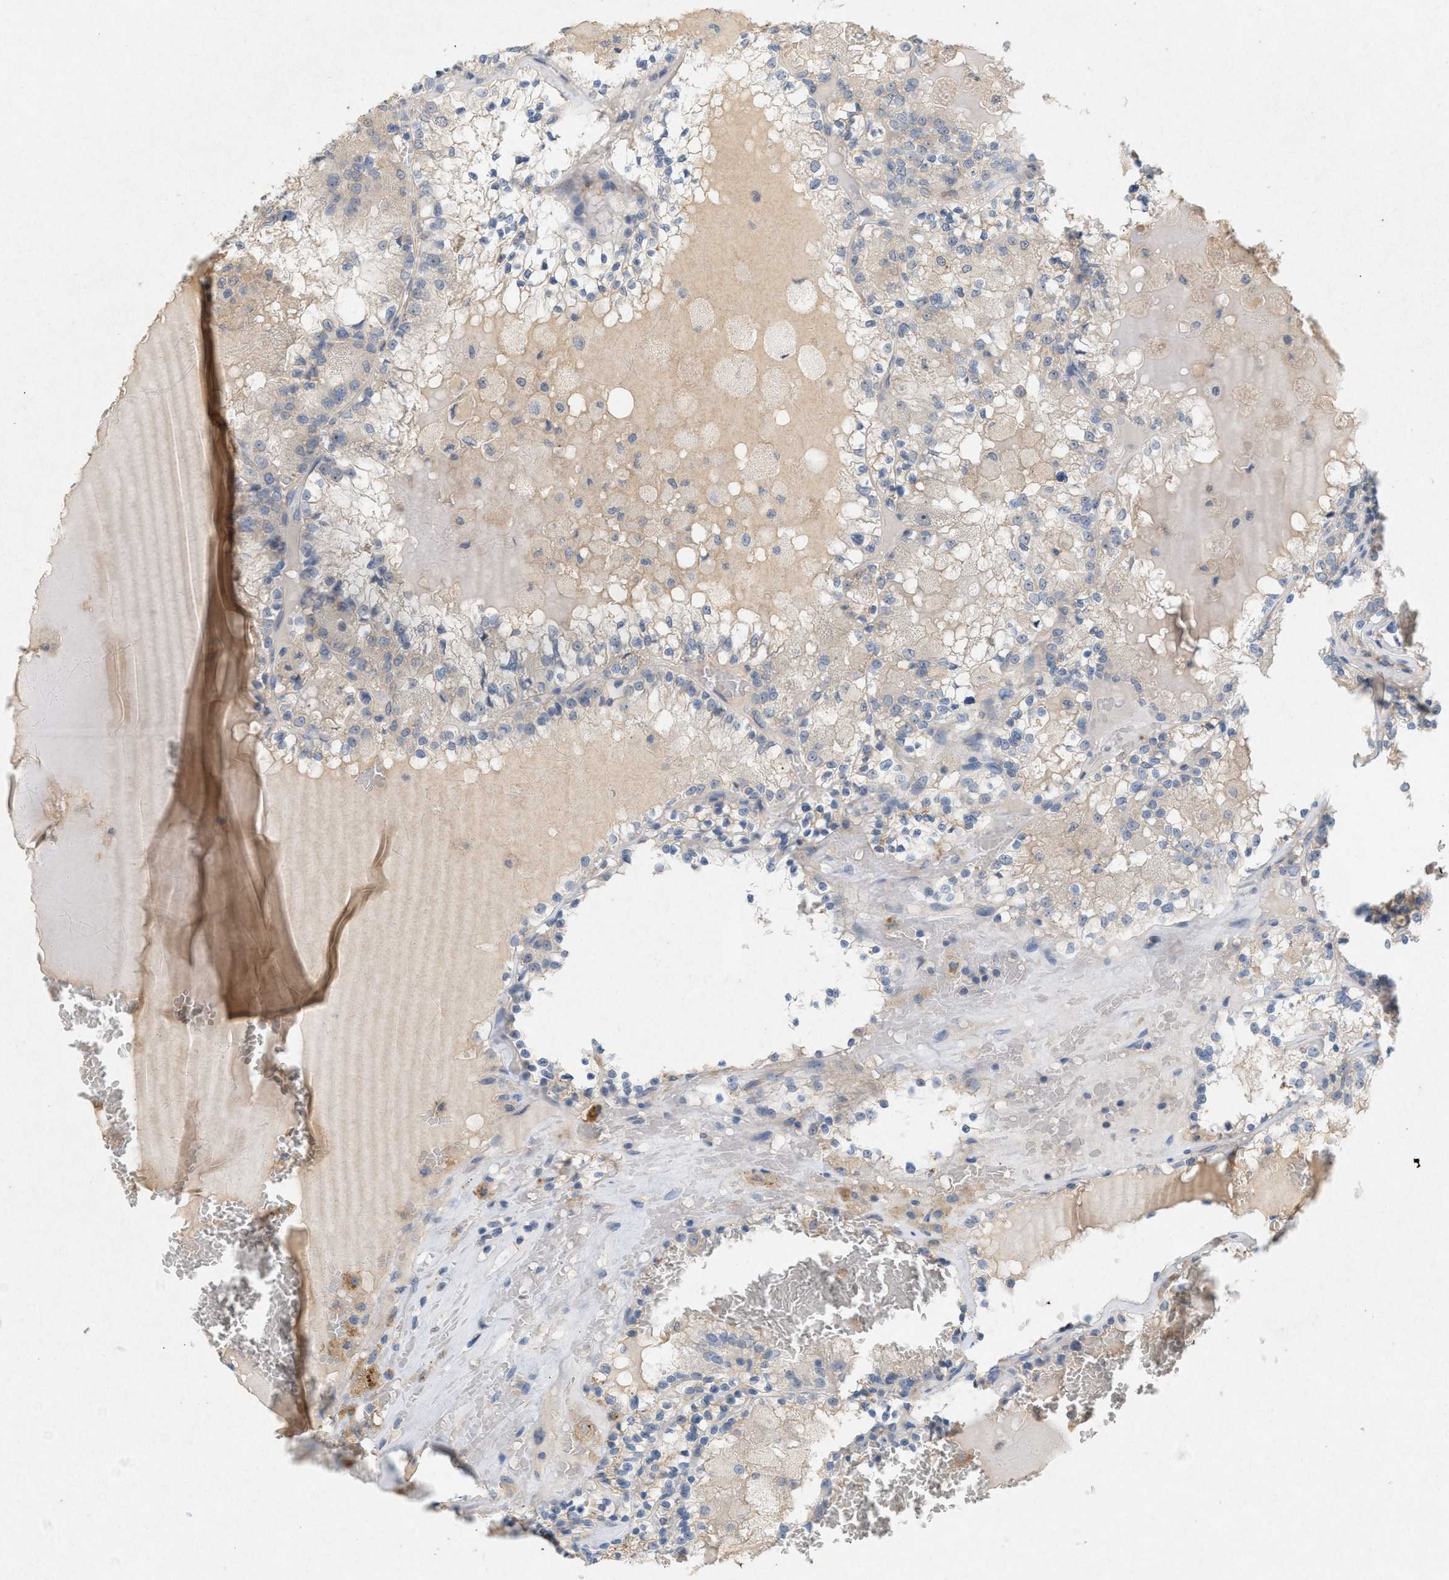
{"staining": {"intensity": "negative", "quantity": "none", "location": "none"}, "tissue": "renal cancer", "cell_type": "Tumor cells", "image_type": "cancer", "snomed": [{"axis": "morphology", "description": "Adenocarcinoma, NOS"}, {"axis": "topography", "description": "Kidney"}], "caption": "IHC of renal cancer shows no staining in tumor cells. (Immunohistochemistry, brightfield microscopy, high magnification).", "gene": "DCAF7", "patient": {"sex": "female", "age": 56}}